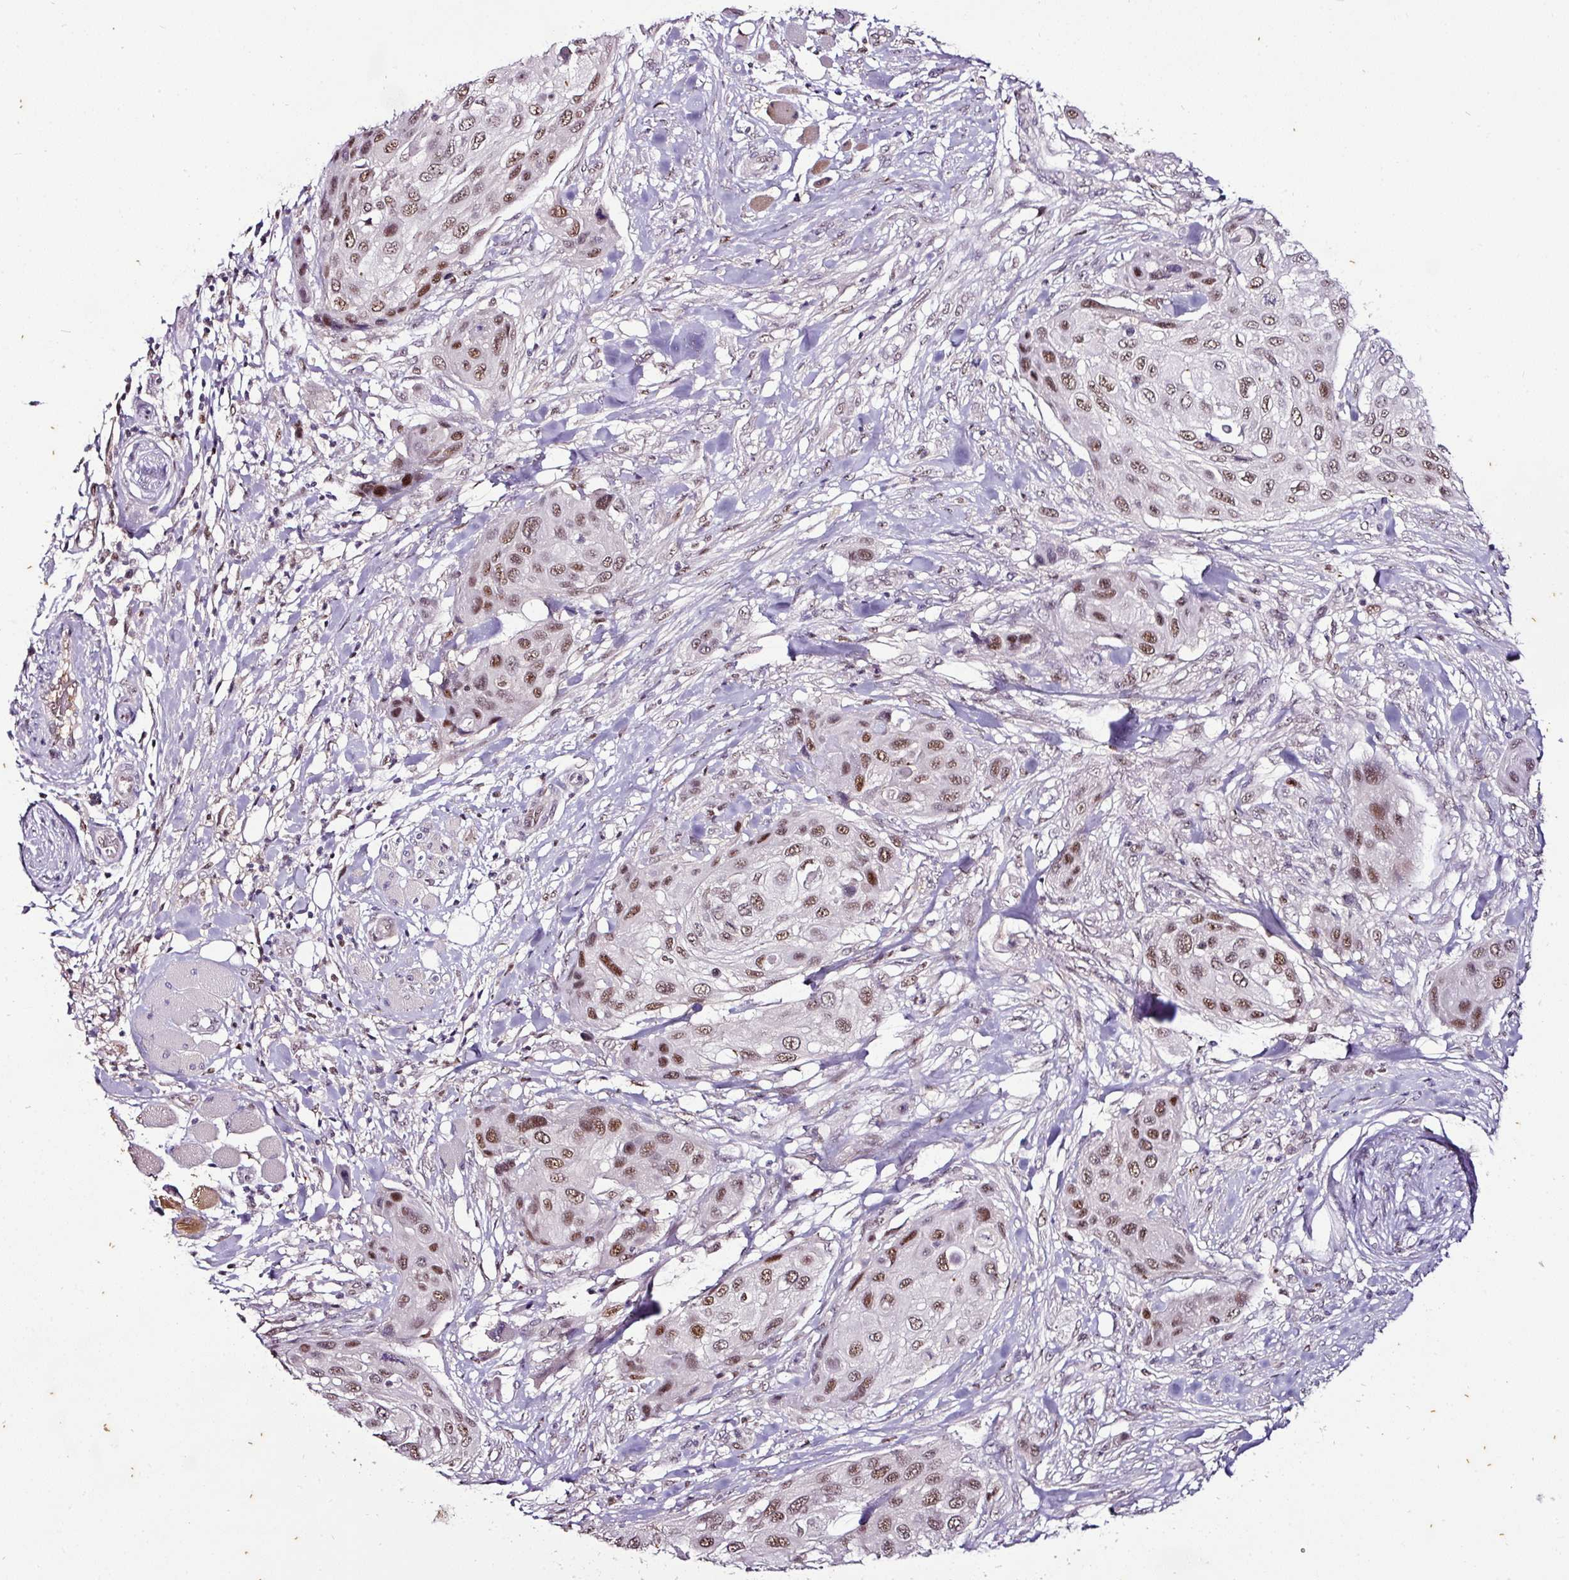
{"staining": {"intensity": "moderate", "quantity": ">75%", "location": "nuclear"}, "tissue": "skin cancer", "cell_type": "Tumor cells", "image_type": "cancer", "snomed": [{"axis": "morphology", "description": "Squamous cell carcinoma, NOS"}, {"axis": "topography", "description": "Skin"}], "caption": "A micrograph of skin squamous cell carcinoma stained for a protein demonstrates moderate nuclear brown staining in tumor cells.", "gene": "KLF16", "patient": {"sex": "female", "age": 87}}